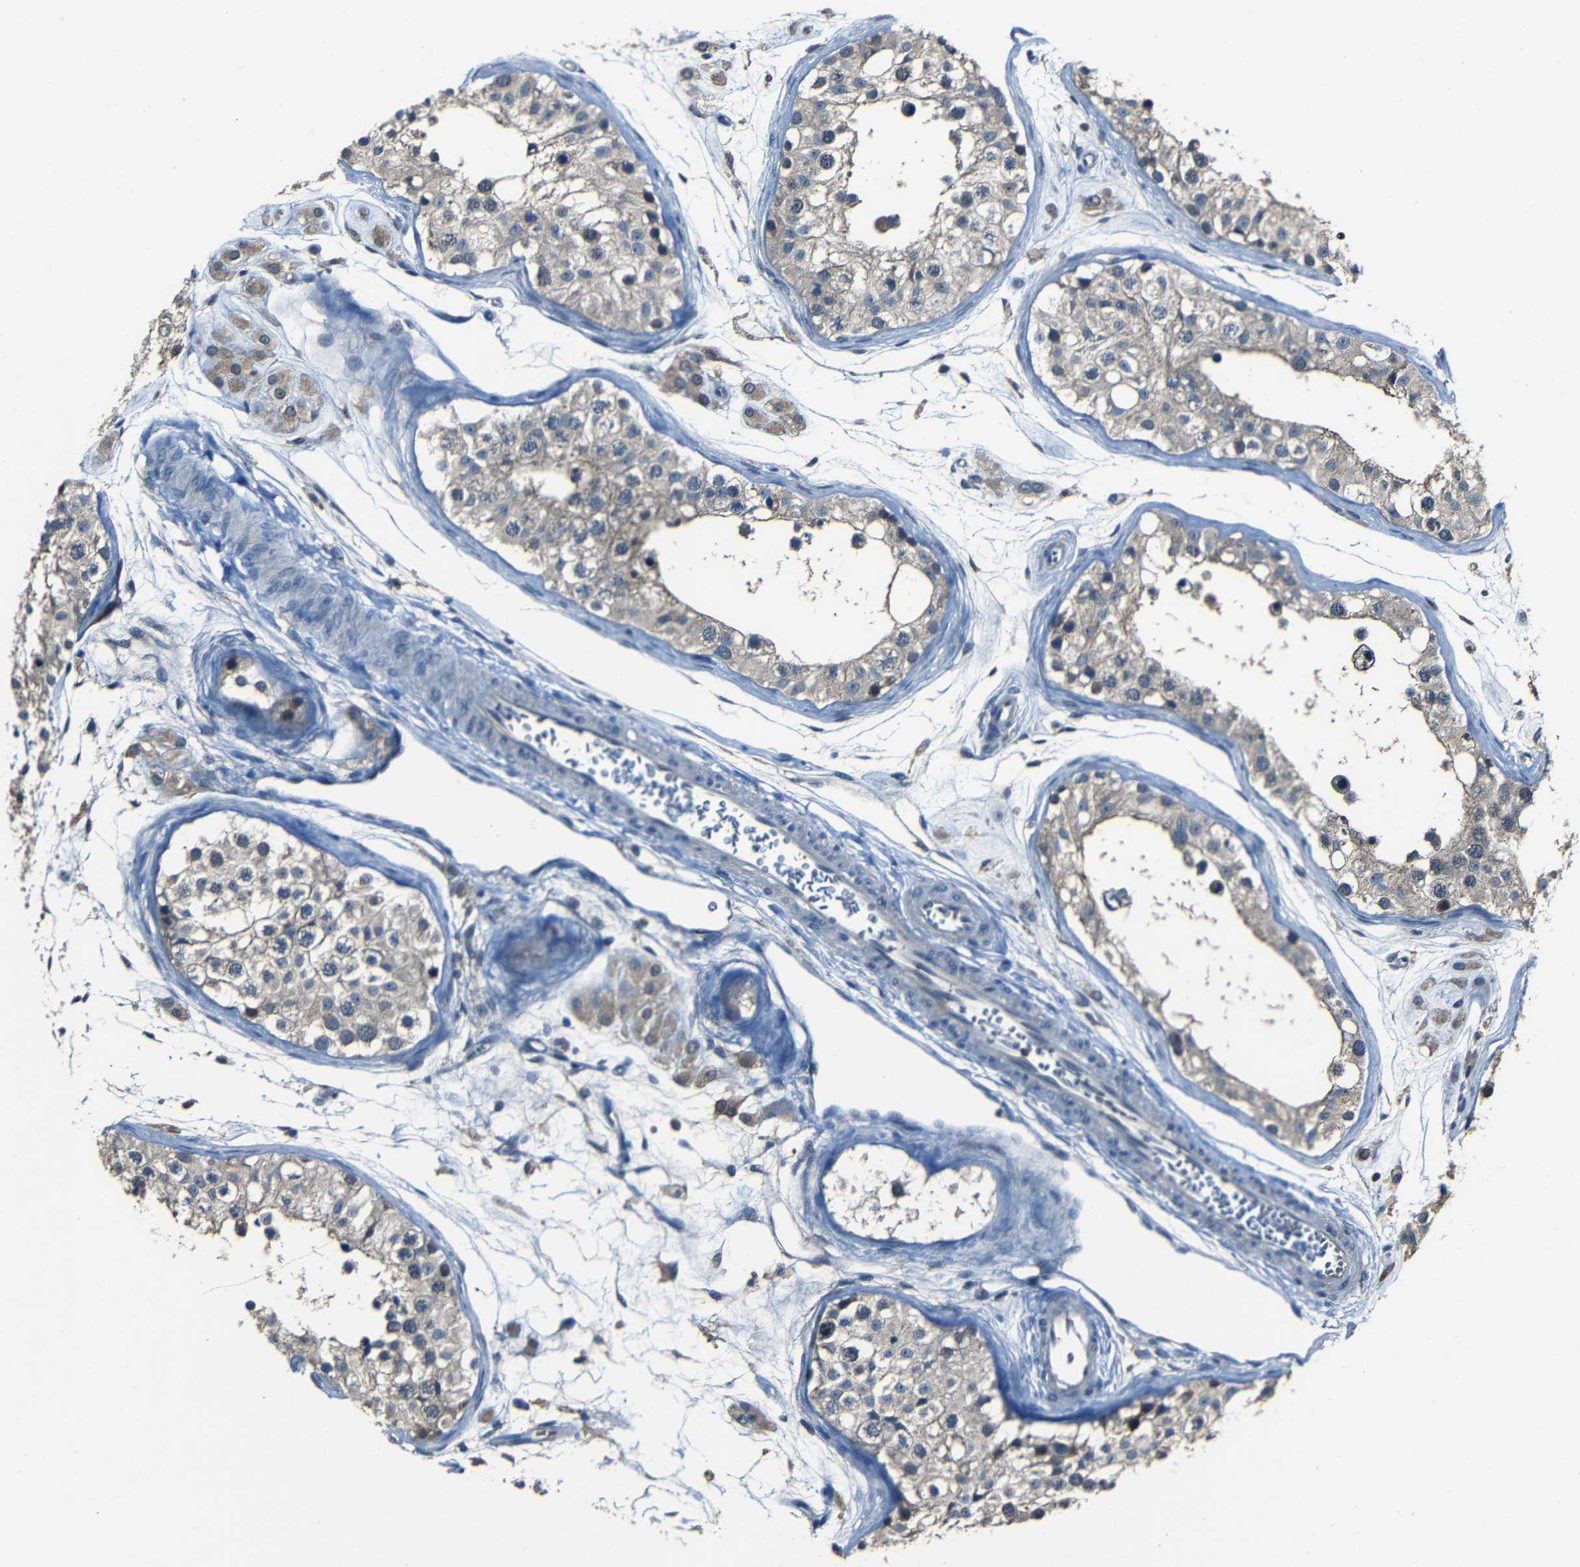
{"staining": {"intensity": "weak", "quantity": "25%-75%", "location": "cytoplasmic/membranous"}, "tissue": "testis", "cell_type": "Cells in seminiferous ducts", "image_type": "normal", "snomed": [{"axis": "morphology", "description": "Normal tissue, NOS"}, {"axis": "morphology", "description": "Adenocarcinoma, metastatic, NOS"}, {"axis": "topography", "description": "Testis"}], "caption": "A high-resolution histopathology image shows immunohistochemistry staining of benign testis, which demonstrates weak cytoplasmic/membranous staining in approximately 25%-75% of cells in seminiferous ducts. The protein is stained brown, and the nuclei are stained in blue (DAB IHC with brightfield microscopy, high magnification).", "gene": "SLA", "patient": {"sex": "male", "age": 26}}